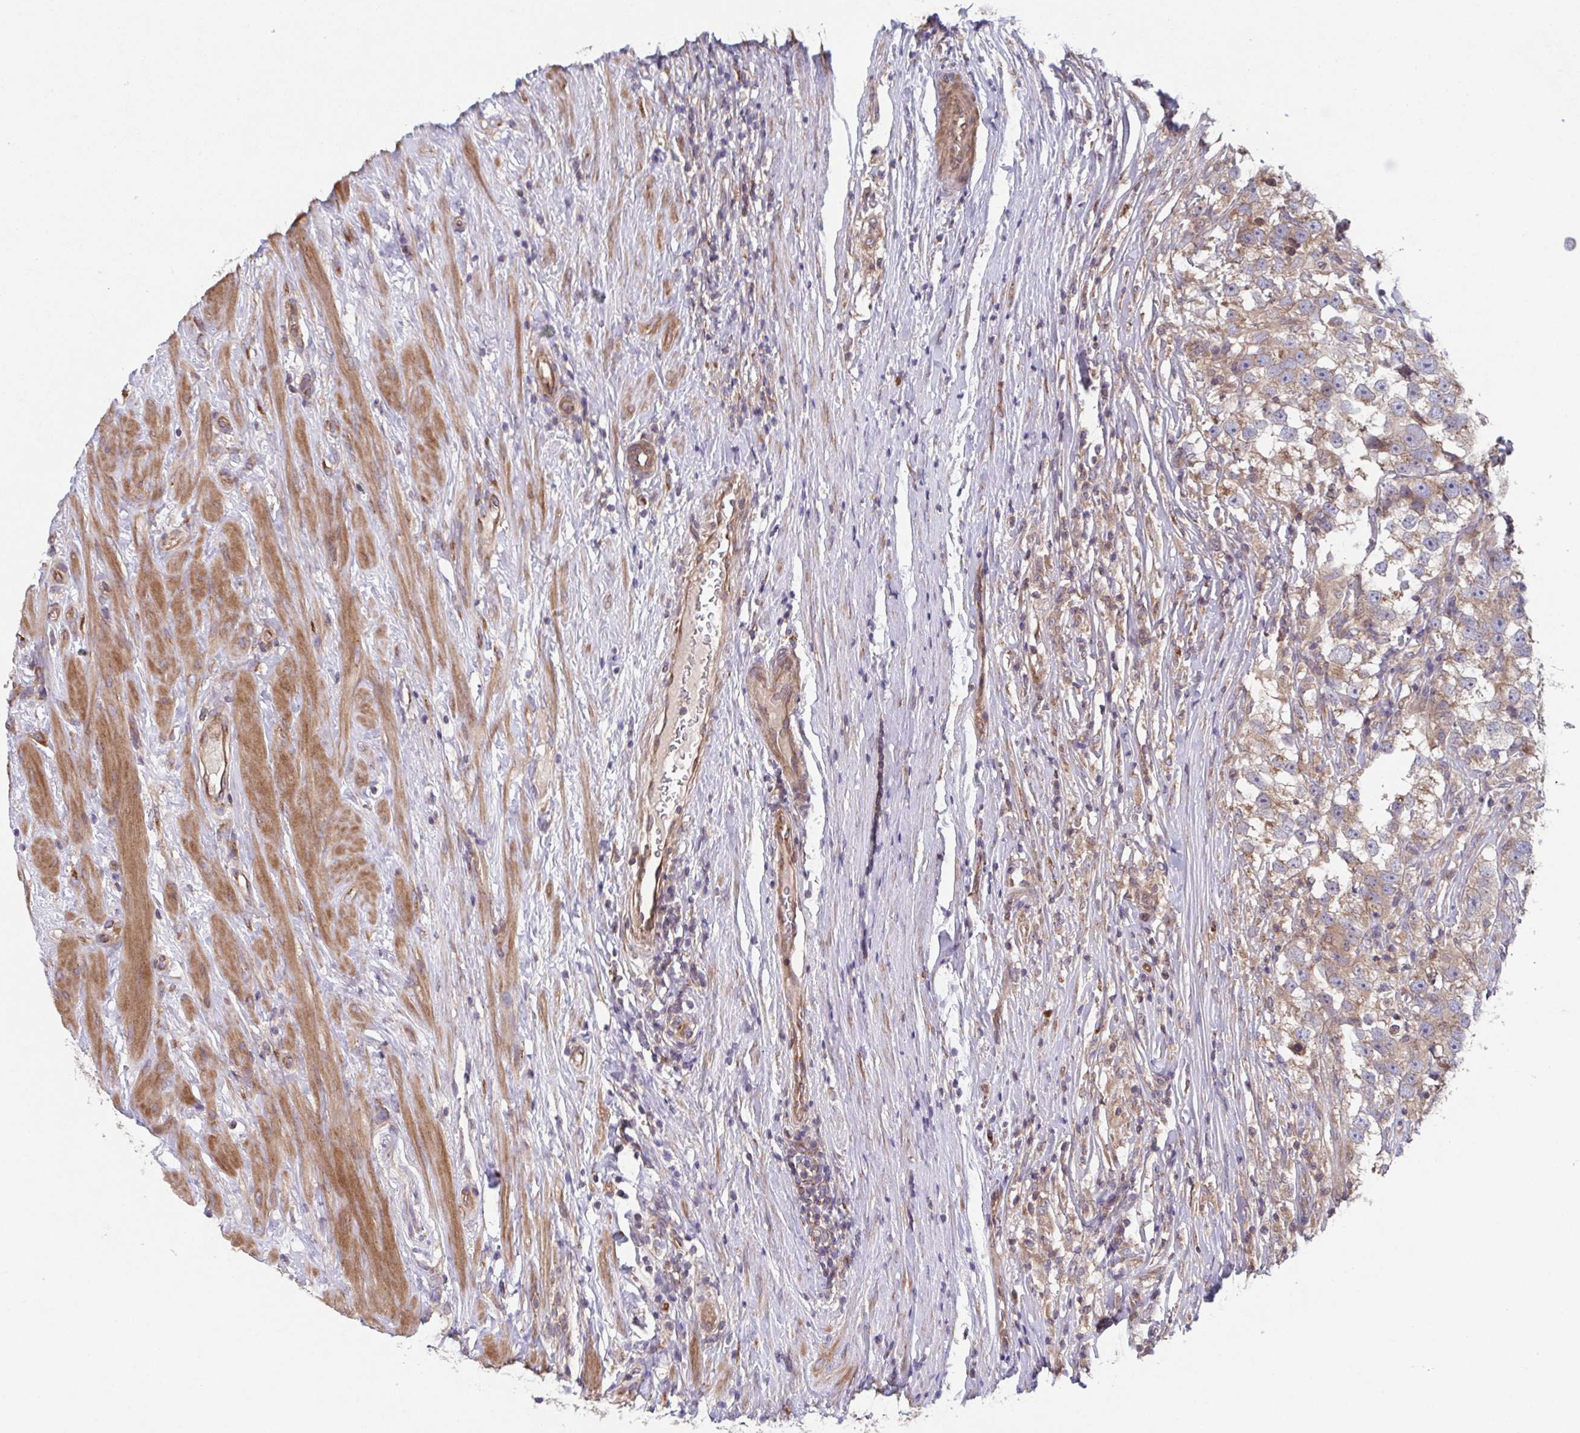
{"staining": {"intensity": "moderate", "quantity": ">75%", "location": "cytoplasmic/membranous"}, "tissue": "testis cancer", "cell_type": "Tumor cells", "image_type": "cancer", "snomed": [{"axis": "morphology", "description": "Seminoma, NOS"}, {"axis": "topography", "description": "Testis"}], "caption": "This is a histology image of IHC staining of testis seminoma, which shows moderate positivity in the cytoplasmic/membranous of tumor cells.", "gene": "COPB1", "patient": {"sex": "male", "age": 46}}